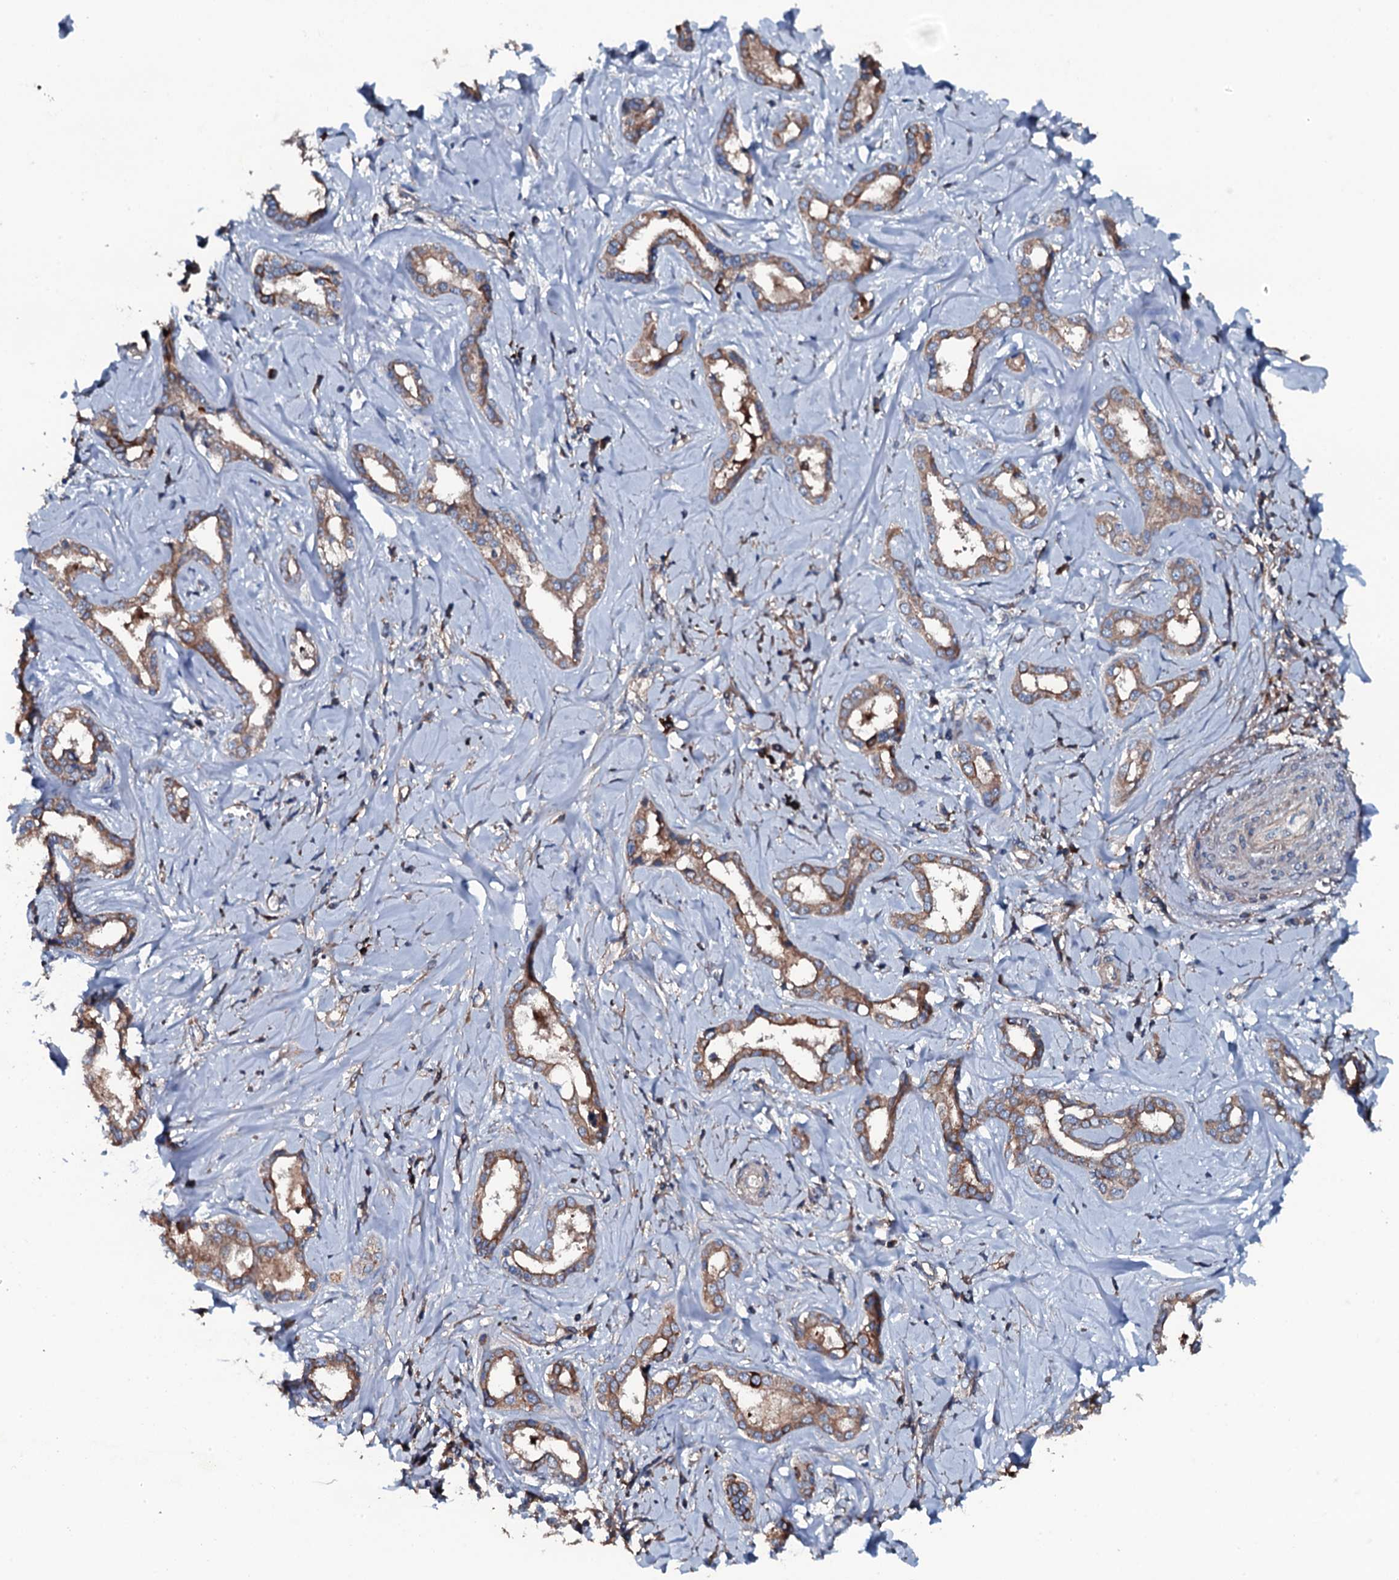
{"staining": {"intensity": "moderate", "quantity": ">75%", "location": "cytoplasmic/membranous"}, "tissue": "liver cancer", "cell_type": "Tumor cells", "image_type": "cancer", "snomed": [{"axis": "morphology", "description": "Cholangiocarcinoma"}, {"axis": "topography", "description": "Liver"}], "caption": "High-power microscopy captured an immunohistochemistry (IHC) histopathology image of cholangiocarcinoma (liver), revealing moderate cytoplasmic/membranous expression in about >75% of tumor cells. (DAB (3,3'-diaminobenzidine) IHC with brightfield microscopy, high magnification).", "gene": "NEK1", "patient": {"sex": "female", "age": 77}}